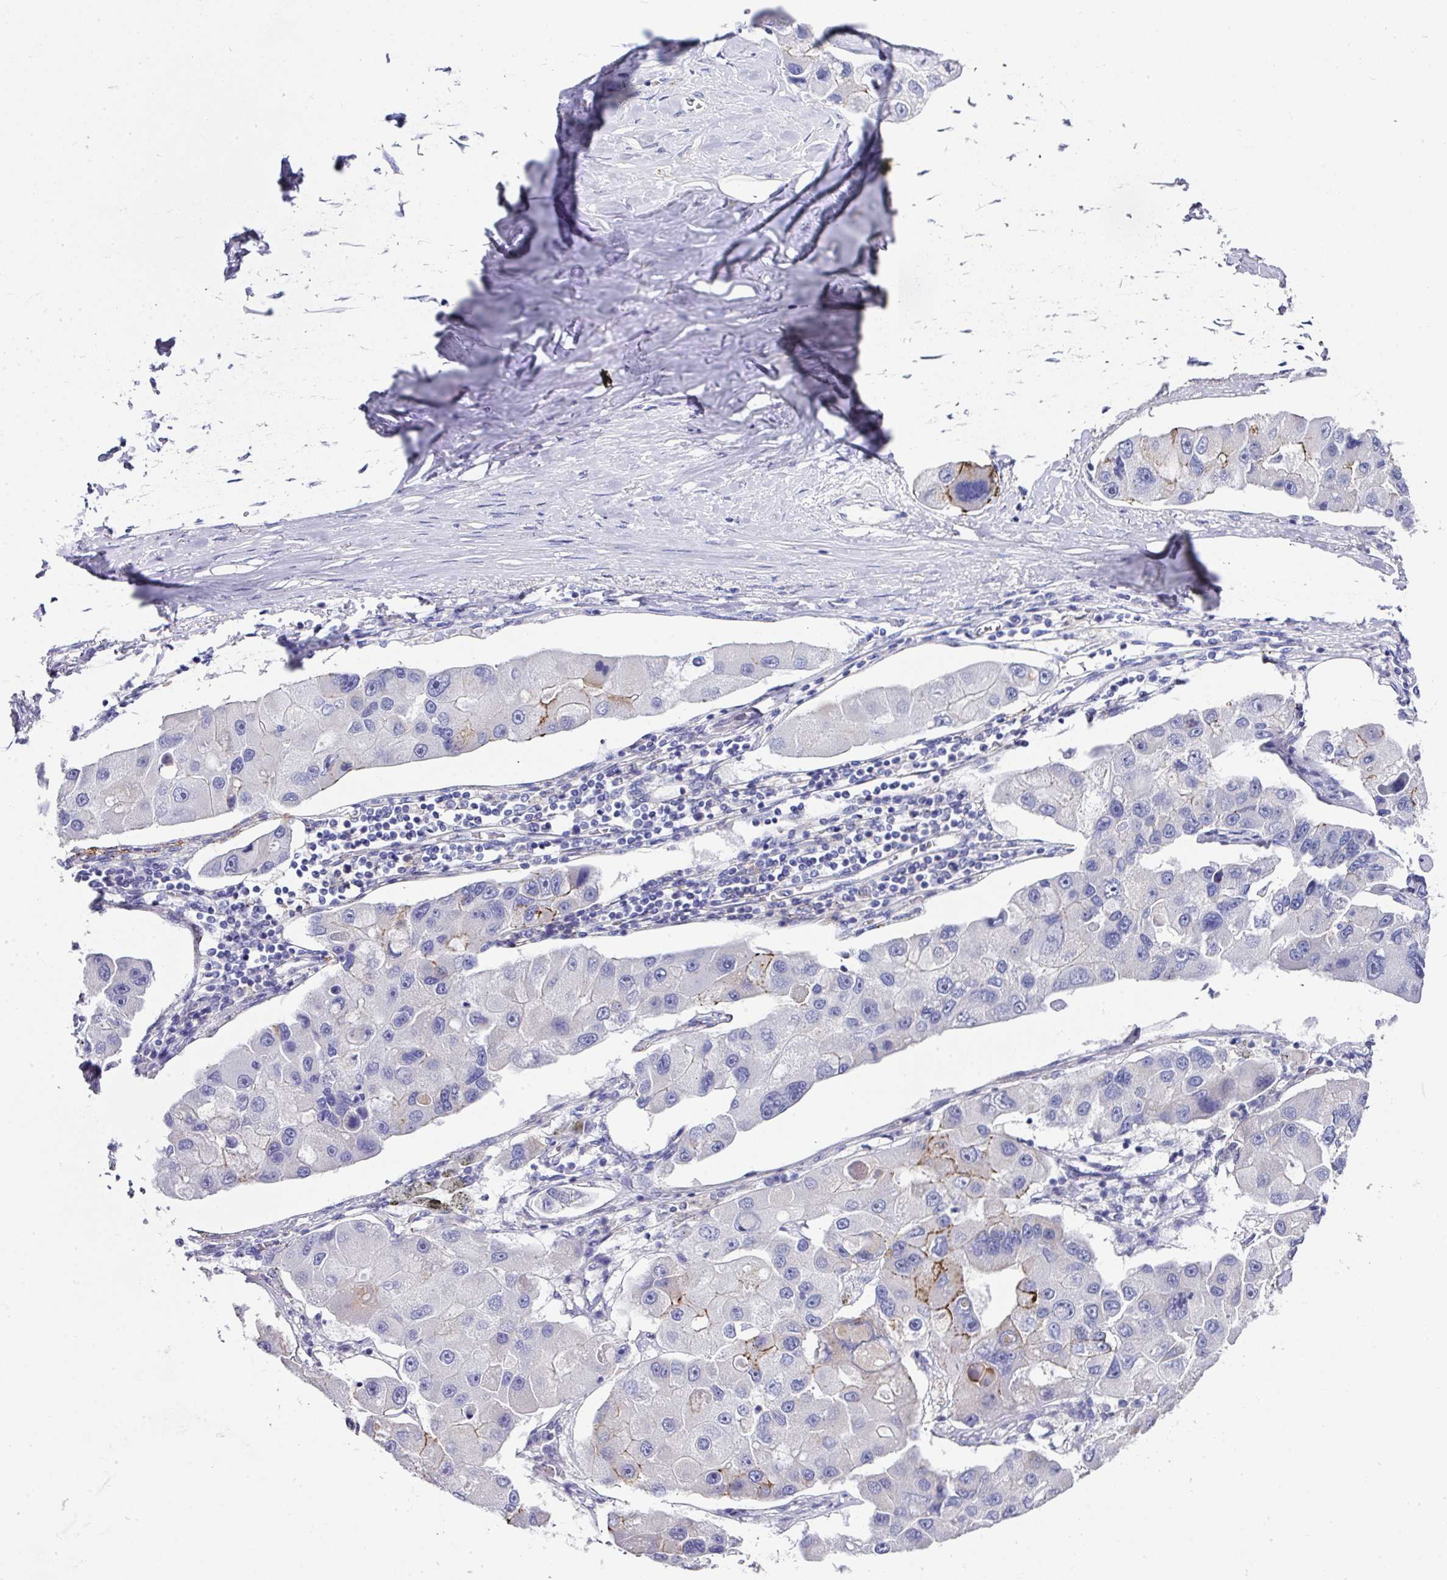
{"staining": {"intensity": "moderate", "quantity": "<25%", "location": "cytoplasmic/membranous"}, "tissue": "lung cancer", "cell_type": "Tumor cells", "image_type": "cancer", "snomed": [{"axis": "morphology", "description": "Adenocarcinoma, NOS"}, {"axis": "topography", "description": "Lung"}], "caption": "IHC staining of adenocarcinoma (lung), which reveals low levels of moderate cytoplasmic/membranous positivity in about <25% of tumor cells indicating moderate cytoplasmic/membranous protein staining. The staining was performed using DAB (3,3'-diaminobenzidine) (brown) for protein detection and nuclei were counterstained in hematoxylin (blue).", "gene": "CLDN1", "patient": {"sex": "female", "age": 54}}